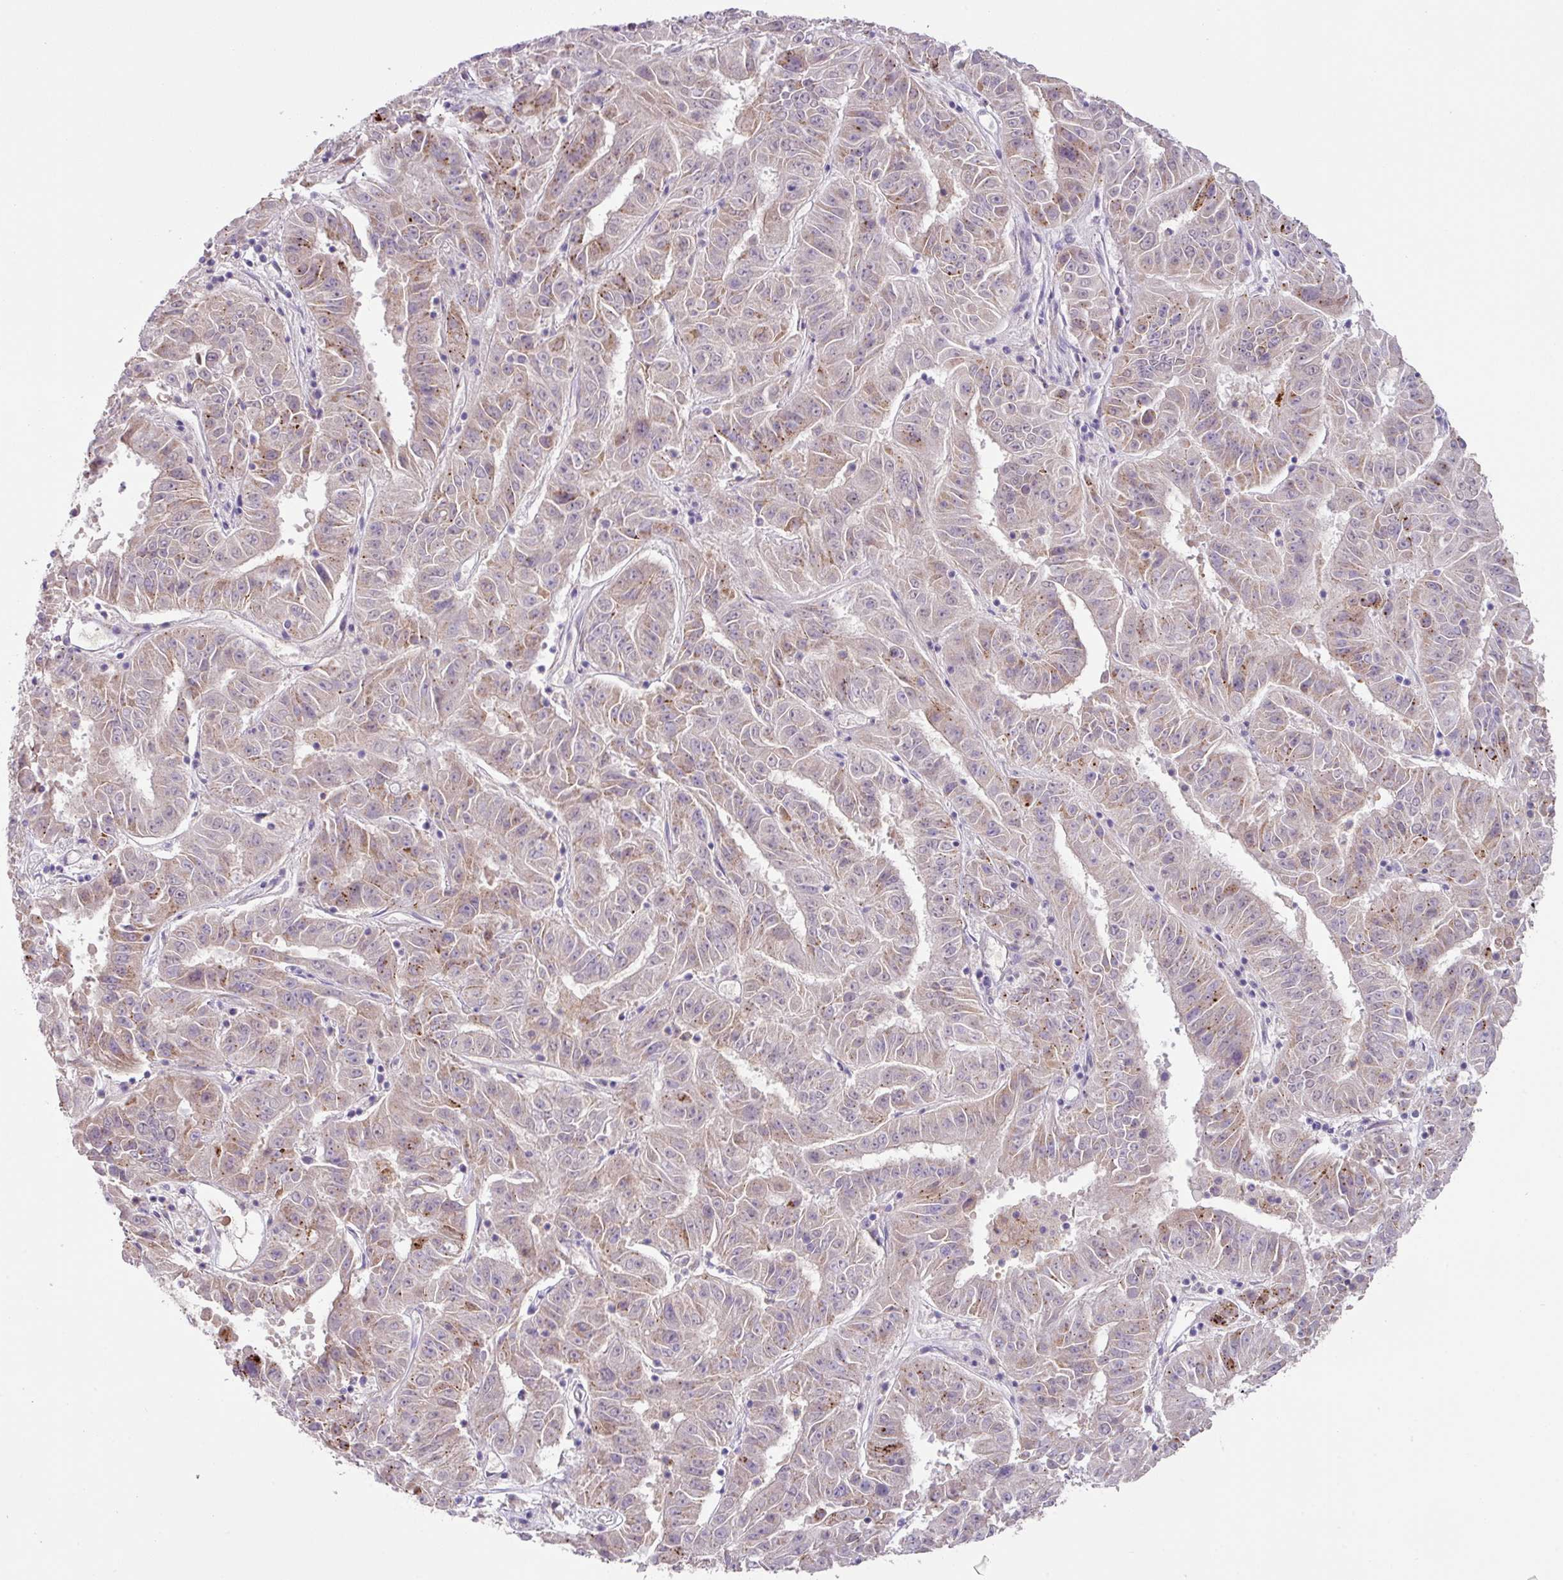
{"staining": {"intensity": "weak", "quantity": "25%-75%", "location": "cytoplasmic/membranous"}, "tissue": "pancreatic cancer", "cell_type": "Tumor cells", "image_type": "cancer", "snomed": [{"axis": "morphology", "description": "Adenocarcinoma, NOS"}, {"axis": "topography", "description": "Pancreas"}], "caption": "This is an image of immunohistochemistry staining of pancreatic cancer, which shows weak positivity in the cytoplasmic/membranous of tumor cells.", "gene": "PLEKHH3", "patient": {"sex": "male", "age": 63}}